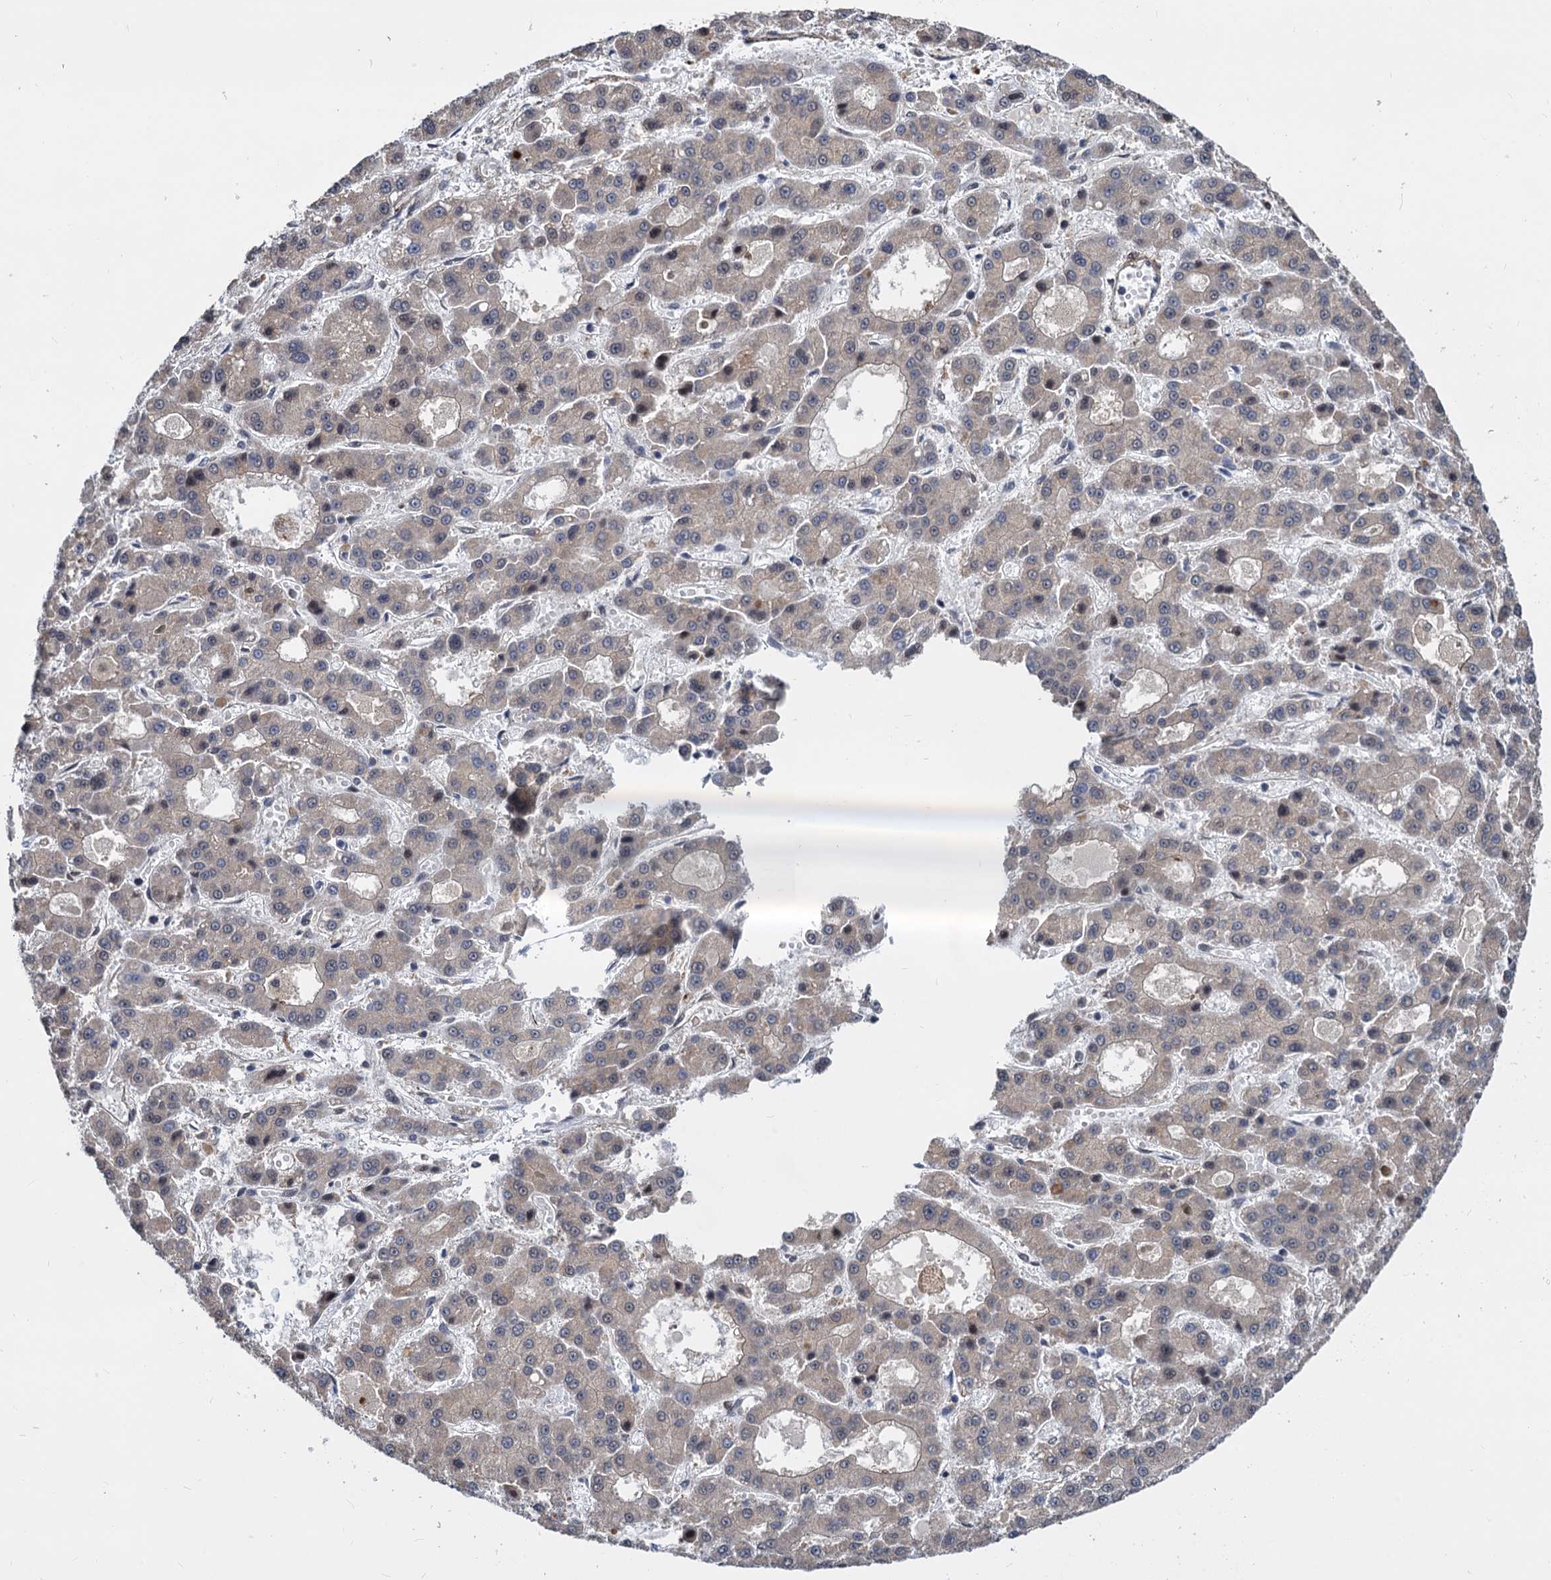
{"staining": {"intensity": "negative", "quantity": "none", "location": "none"}, "tissue": "liver cancer", "cell_type": "Tumor cells", "image_type": "cancer", "snomed": [{"axis": "morphology", "description": "Carcinoma, Hepatocellular, NOS"}, {"axis": "topography", "description": "Liver"}], "caption": "Tumor cells are negative for brown protein staining in liver cancer.", "gene": "PSMD4", "patient": {"sex": "male", "age": 70}}